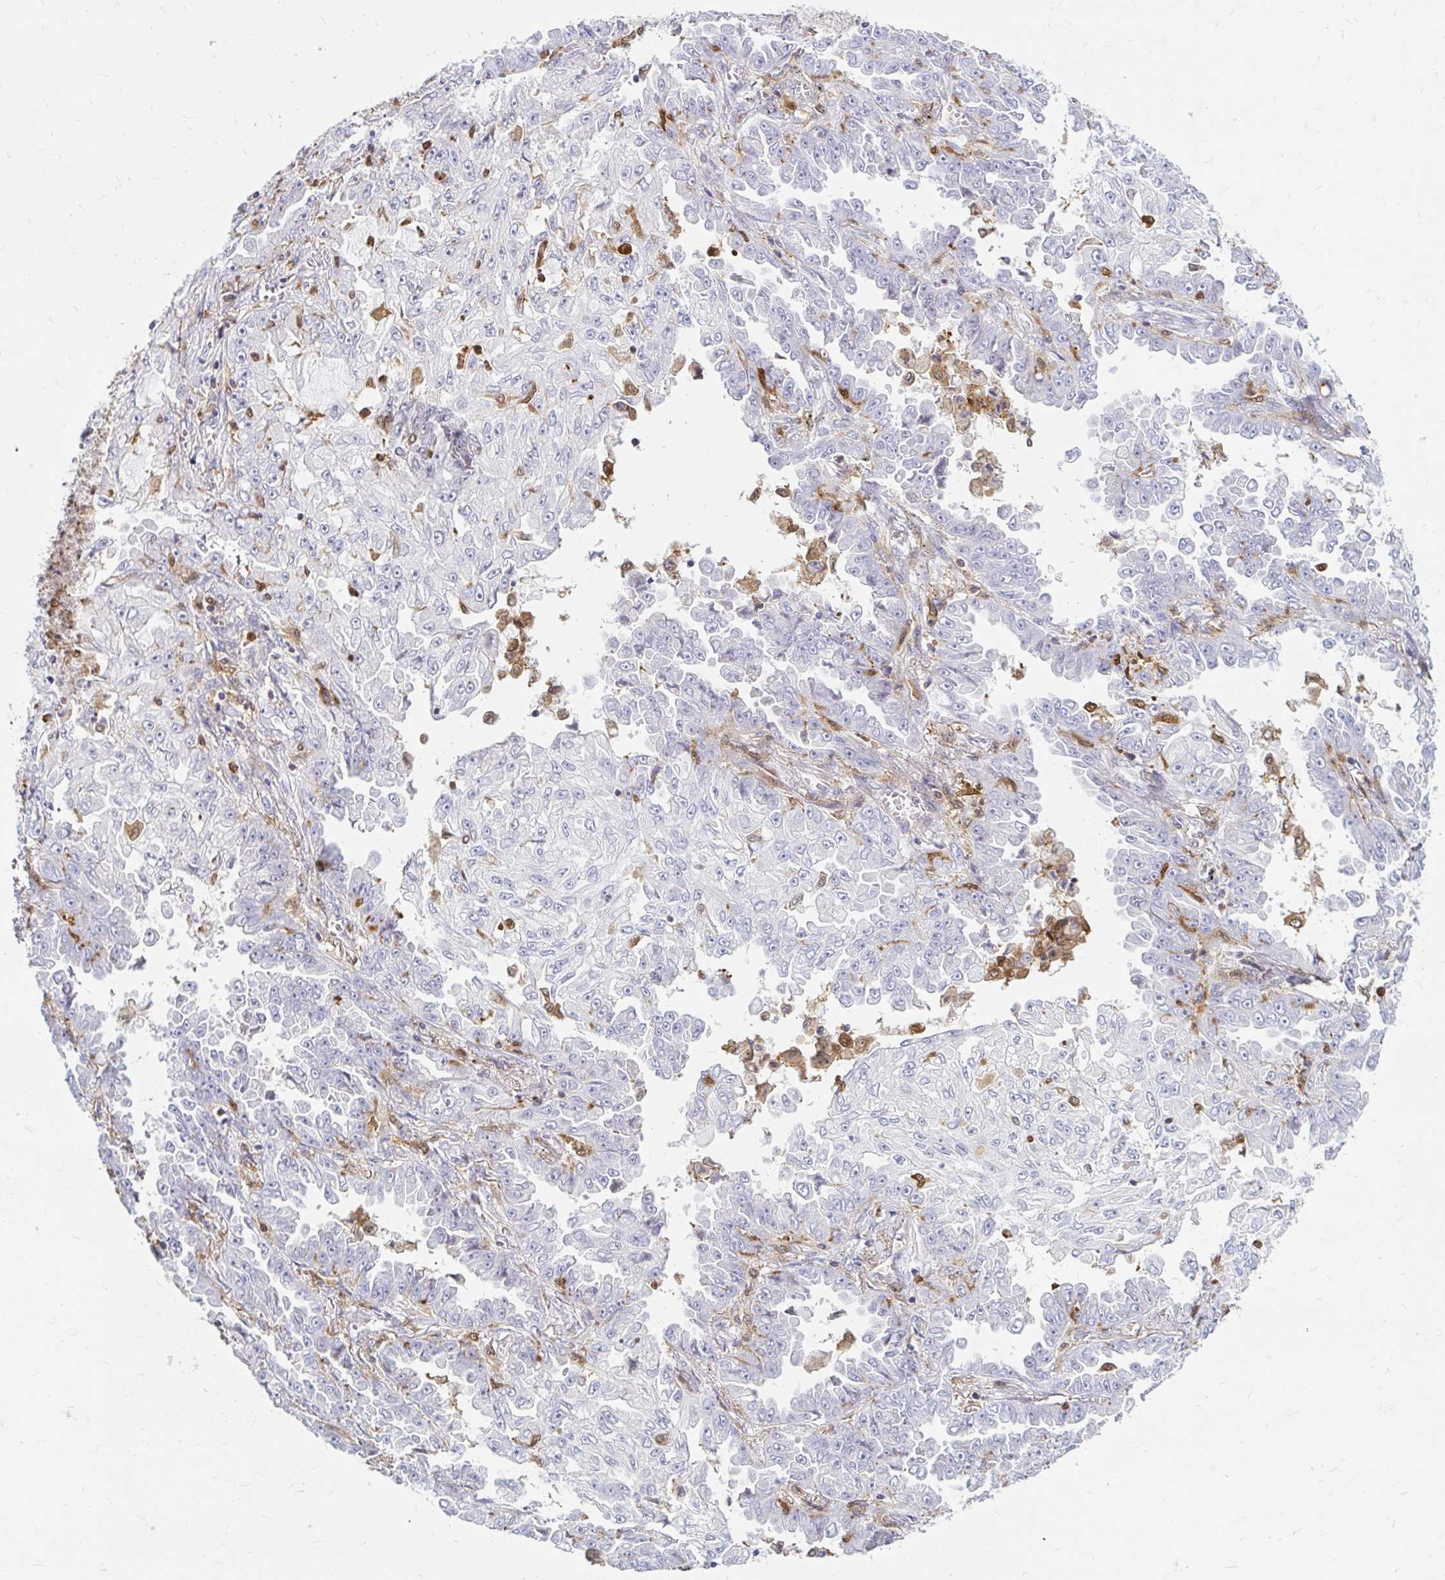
{"staining": {"intensity": "negative", "quantity": "none", "location": "none"}, "tissue": "lung cancer", "cell_type": "Tumor cells", "image_type": "cancer", "snomed": [{"axis": "morphology", "description": "Adenocarcinoma, NOS"}, {"axis": "topography", "description": "Lung"}], "caption": "The photomicrograph reveals no staining of tumor cells in adenocarcinoma (lung).", "gene": "PYCARD", "patient": {"sex": "female", "age": 52}}